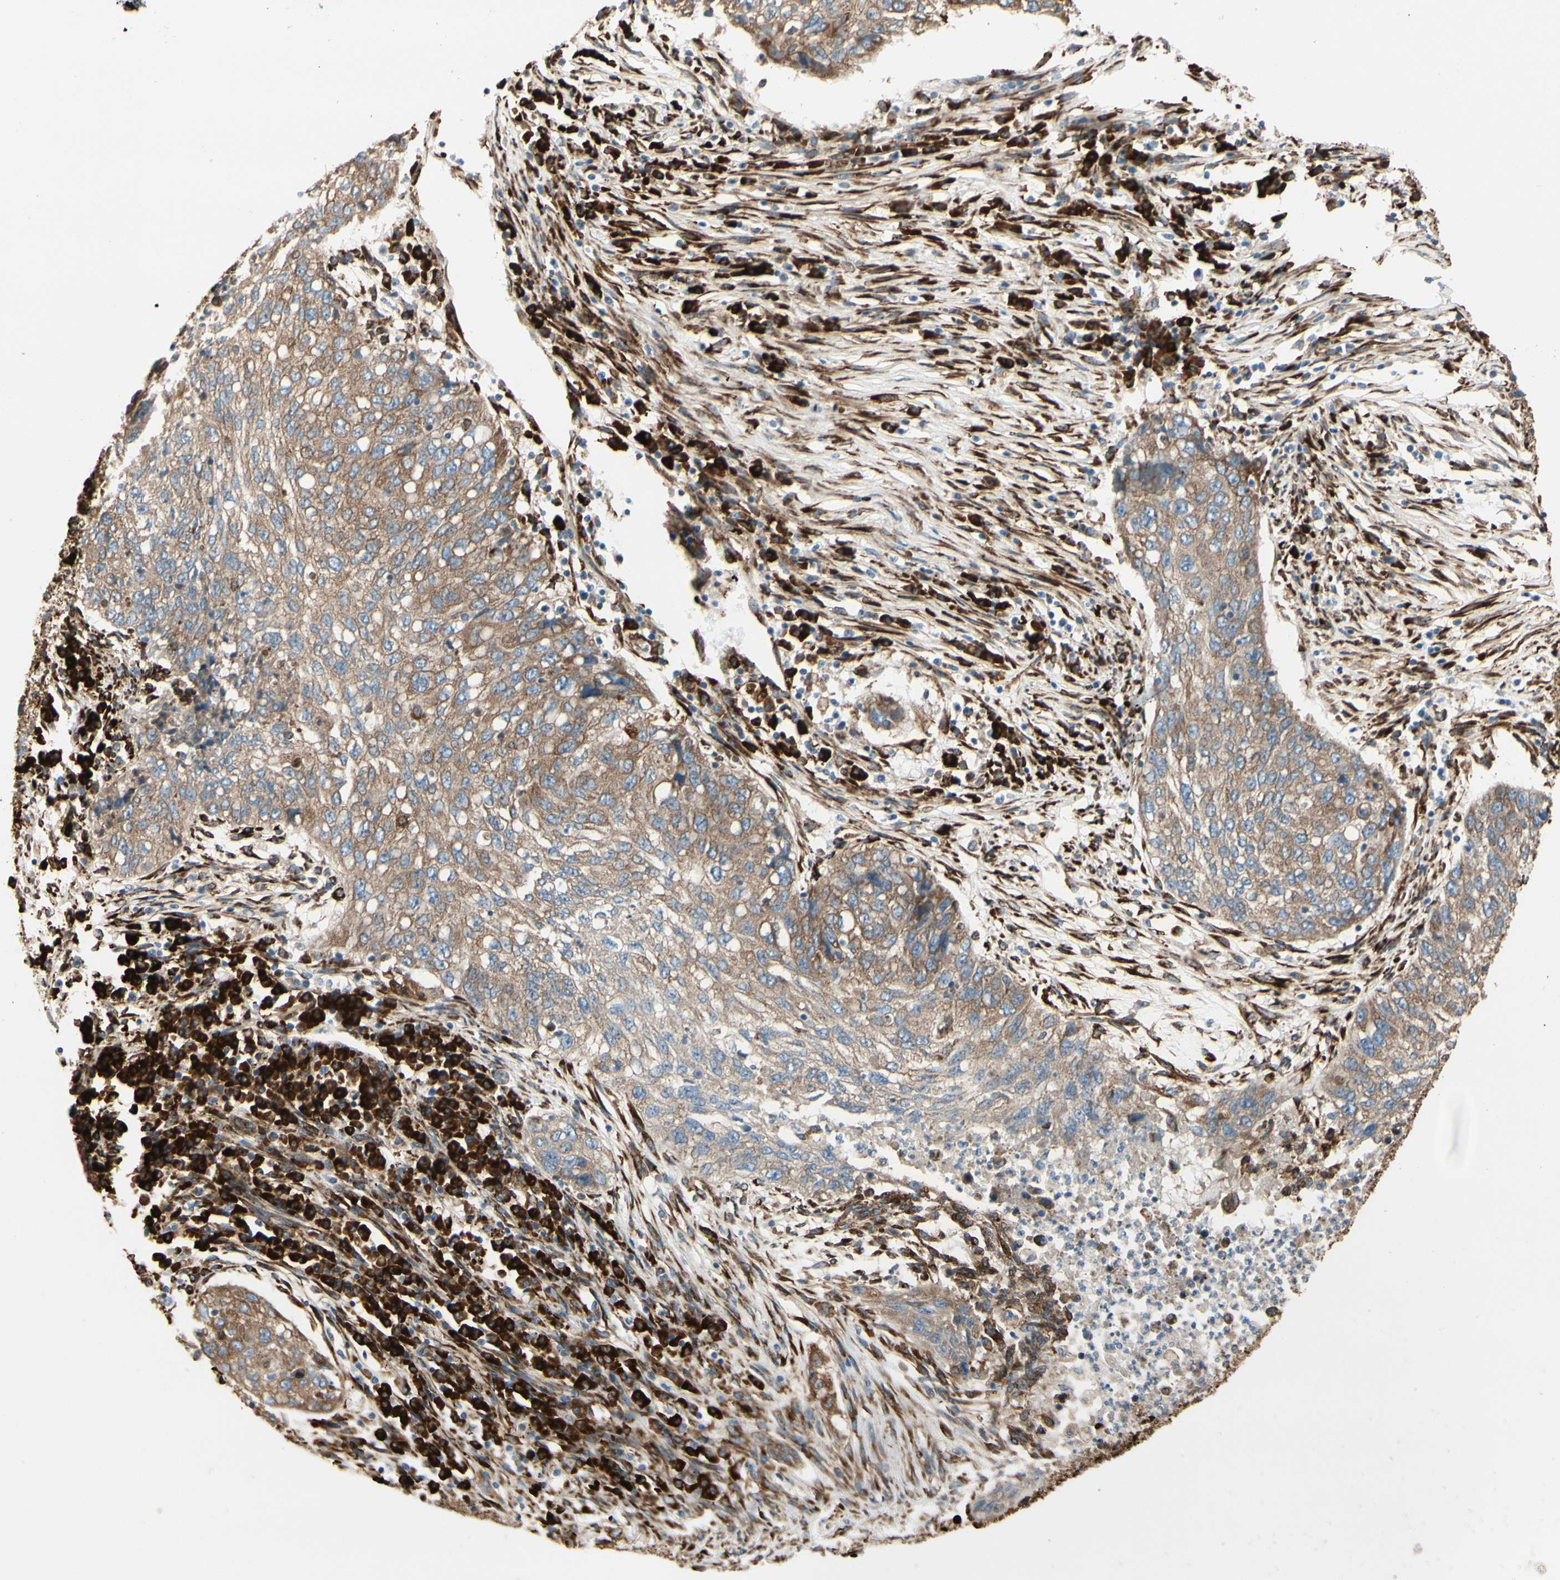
{"staining": {"intensity": "moderate", "quantity": ">75%", "location": "cytoplasmic/membranous"}, "tissue": "lung cancer", "cell_type": "Tumor cells", "image_type": "cancer", "snomed": [{"axis": "morphology", "description": "Squamous cell carcinoma, NOS"}, {"axis": "topography", "description": "Lung"}], "caption": "Brown immunohistochemical staining in human lung squamous cell carcinoma exhibits moderate cytoplasmic/membranous positivity in approximately >75% of tumor cells.", "gene": "RRBP1", "patient": {"sex": "female", "age": 63}}